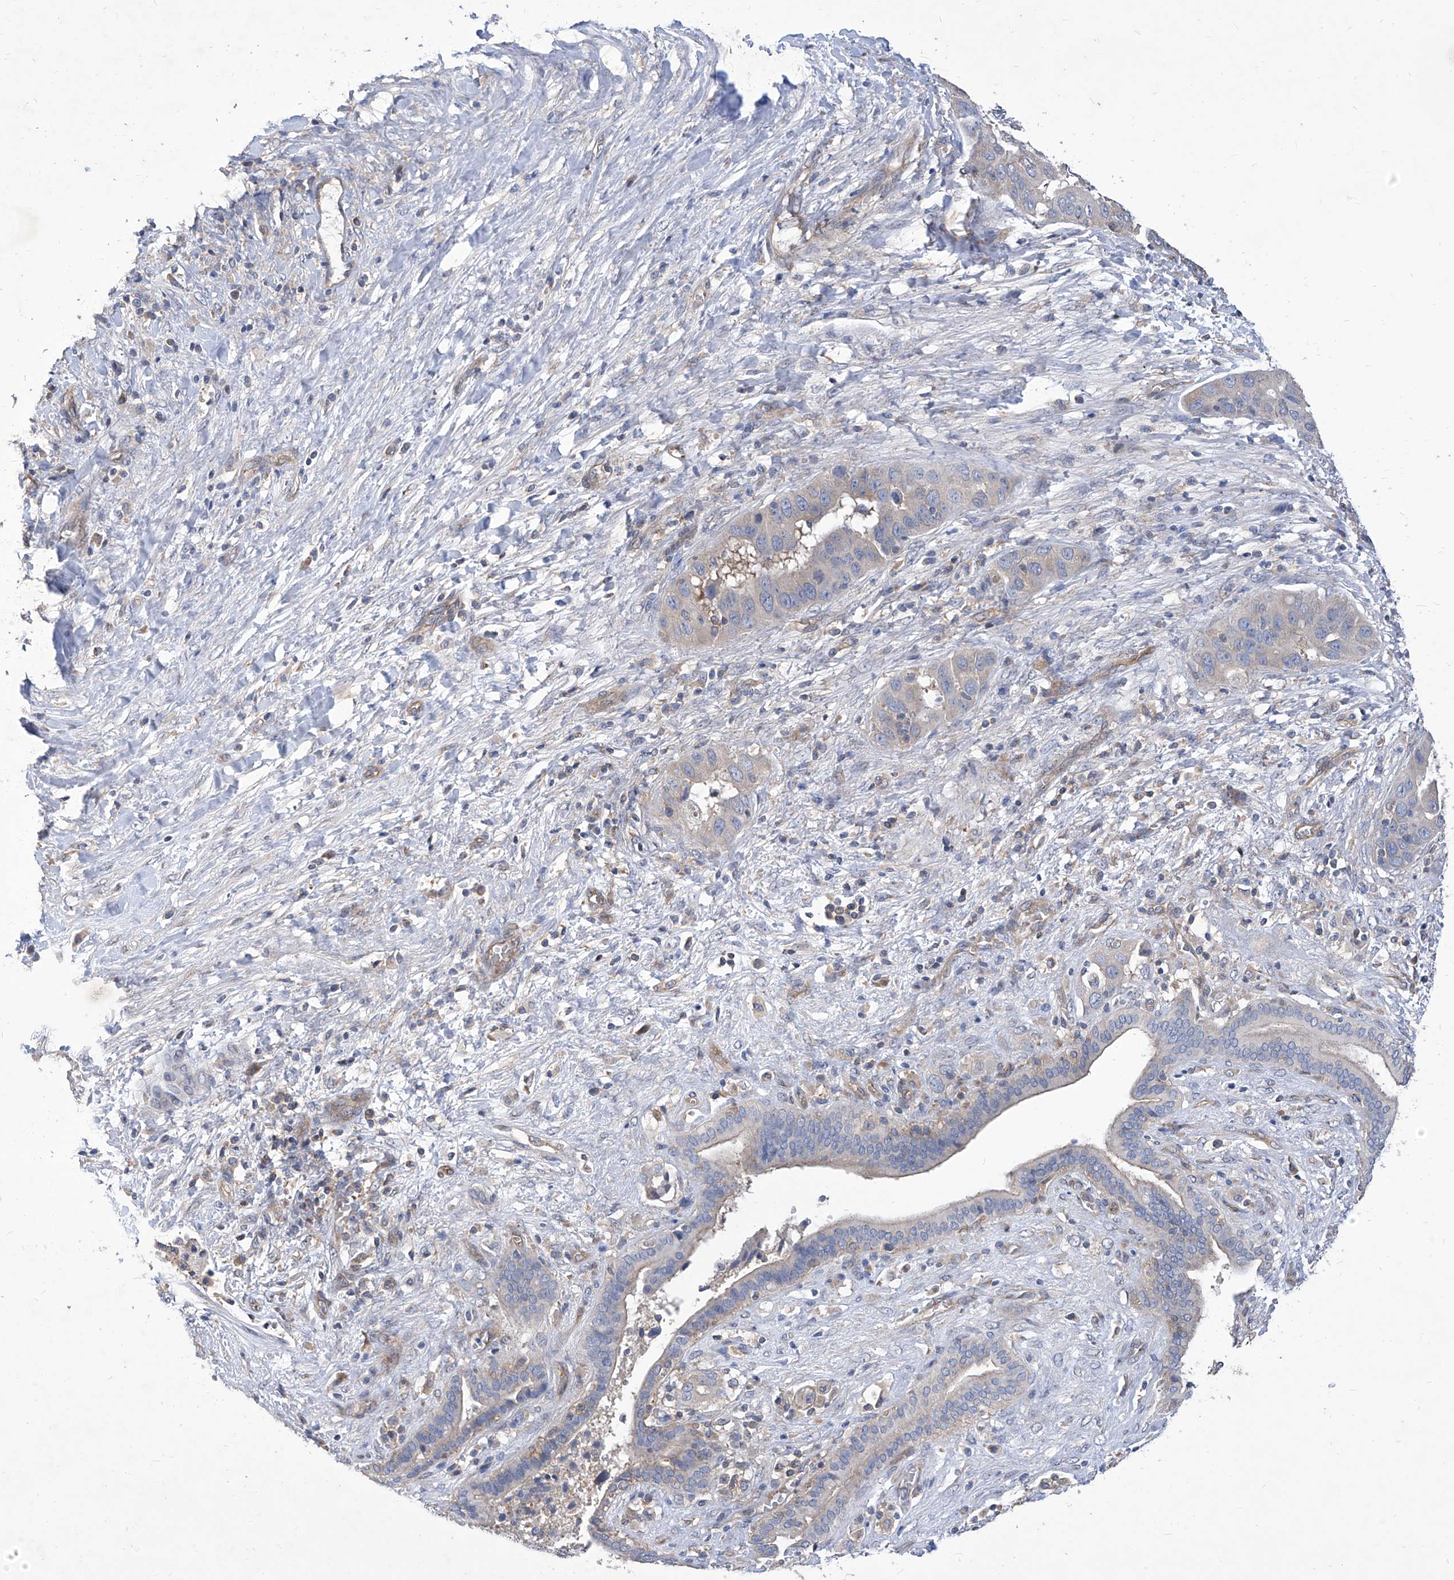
{"staining": {"intensity": "negative", "quantity": "none", "location": "none"}, "tissue": "liver cancer", "cell_type": "Tumor cells", "image_type": "cancer", "snomed": [{"axis": "morphology", "description": "Cholangiocarcinoma"}, {"axis": "topography", "description": "Liver"}], "caption": "The micrograph shows no staining of tumor cells in liver cancer.", "gene": "TJAP1", "patient": {"sex": "female", "age": 52}}